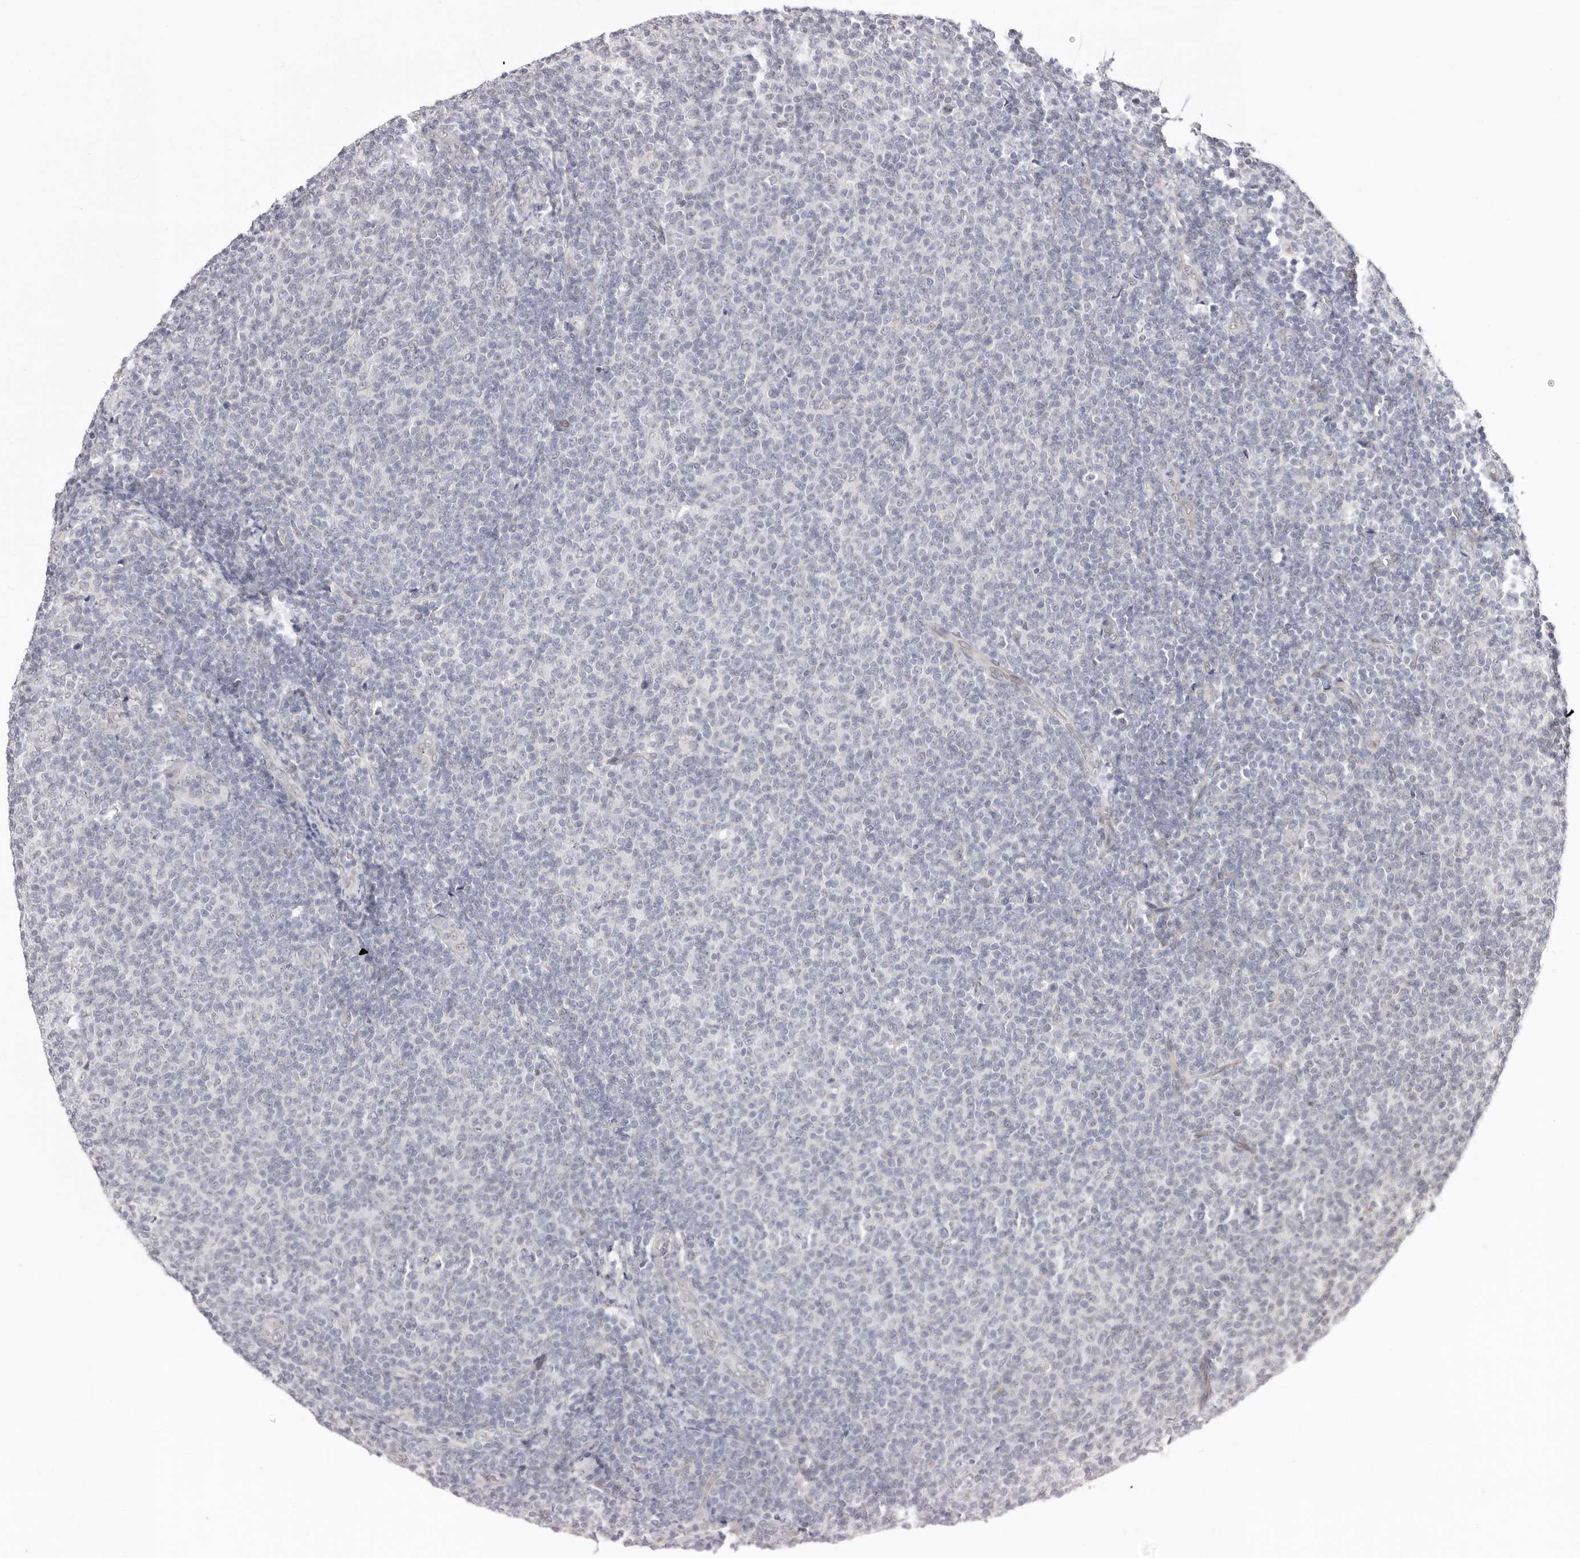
{"staining": {"intensity": "negative", "quantity": "none", "location": "none"}, "tissue": "lymphoma", "cell_type": "Tumor cells", "image_type": "cancer", "snomed": [{"axis": "morphology", "description": "Malignant lymphoma, non-Hodgkin's type, Low grade"}, {"axis": "topography", "description": "Lymph node"}], "caption": "Lymphoma was stained to show a protein in brown. There is no significant staining in tumor cells.", "gene": "LCORL", "patient": {"sex": "male", "age": 66}}